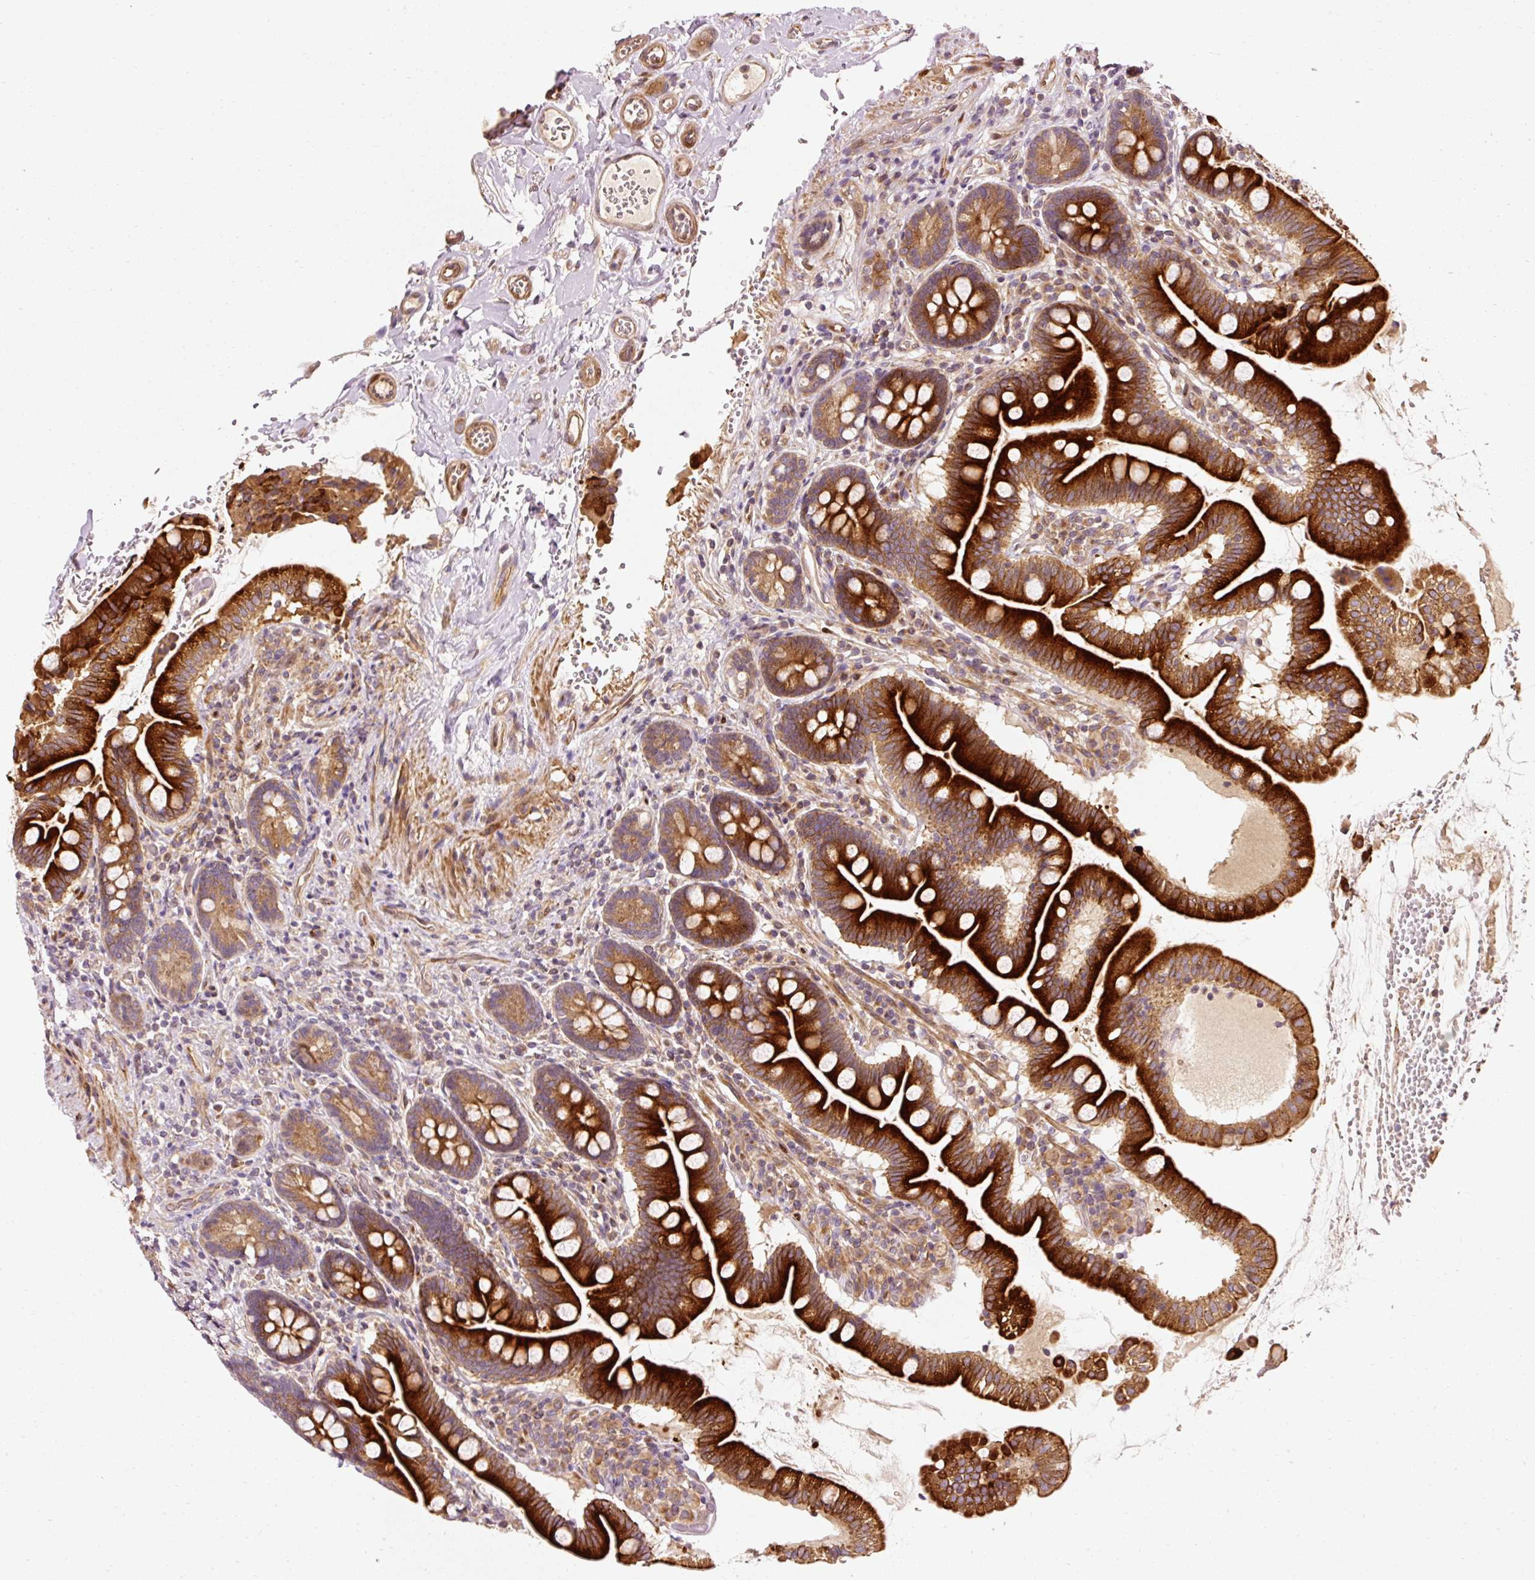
{"staining": {"intensity": "strong", "quantity": ">75%", "location": "cytoplasmic/membranous"}, "tissue": "small intestine", "cell_type": "Glandular cells", "image_type": "normal", "snomed": [{"axis": "morphology", "description": "Normal tissue, NOS"}, {"axis": "topography", "description": "Small intestine"}], "caption": "This image shows benign small intestine stained with immunohistochemistry (IHC) to label a protein in brown. The cytoplasmic/membranous of glandular cells show strong positivity for the protein. Nuclei are counter-stained blue.", "gene": "NAPA", "patient": {"sex": "female", "age": 64}}